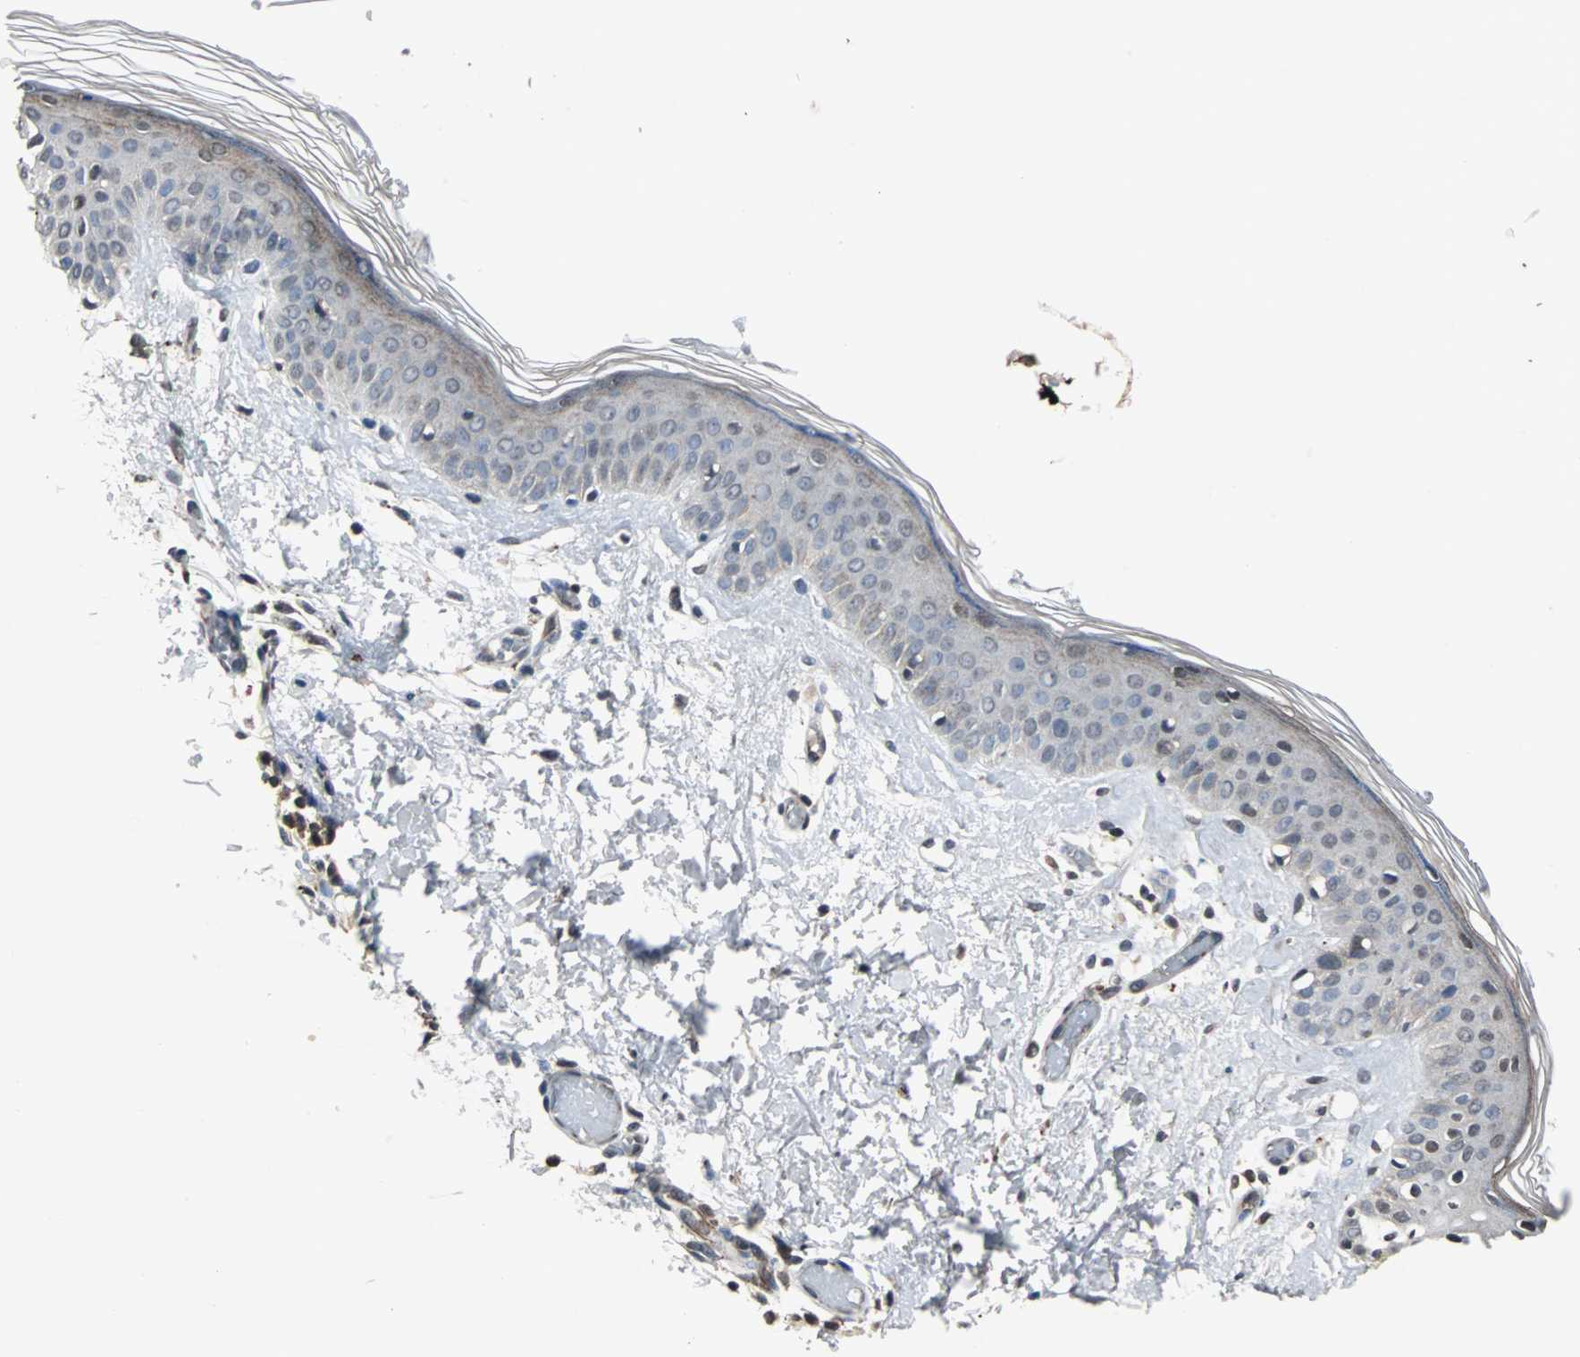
{"staining": {"intensity": "weak", "quantity": "<25%", "location": "nuclear"}, "tissue": "skin", "cell_type": "Fibroblasts", "image_type": "normal", "snomed": [{"axis": "morphology", "description": "Normal tissue, NOS"}, {"axis": "topography", "description": "Skin"}], "caption": "Human skin stained for a protein using immunohistochemistry demonstrates no positivity in fibroblasts.", "gene": "LSR", "patient": {"sex": "female", "age": 56}}